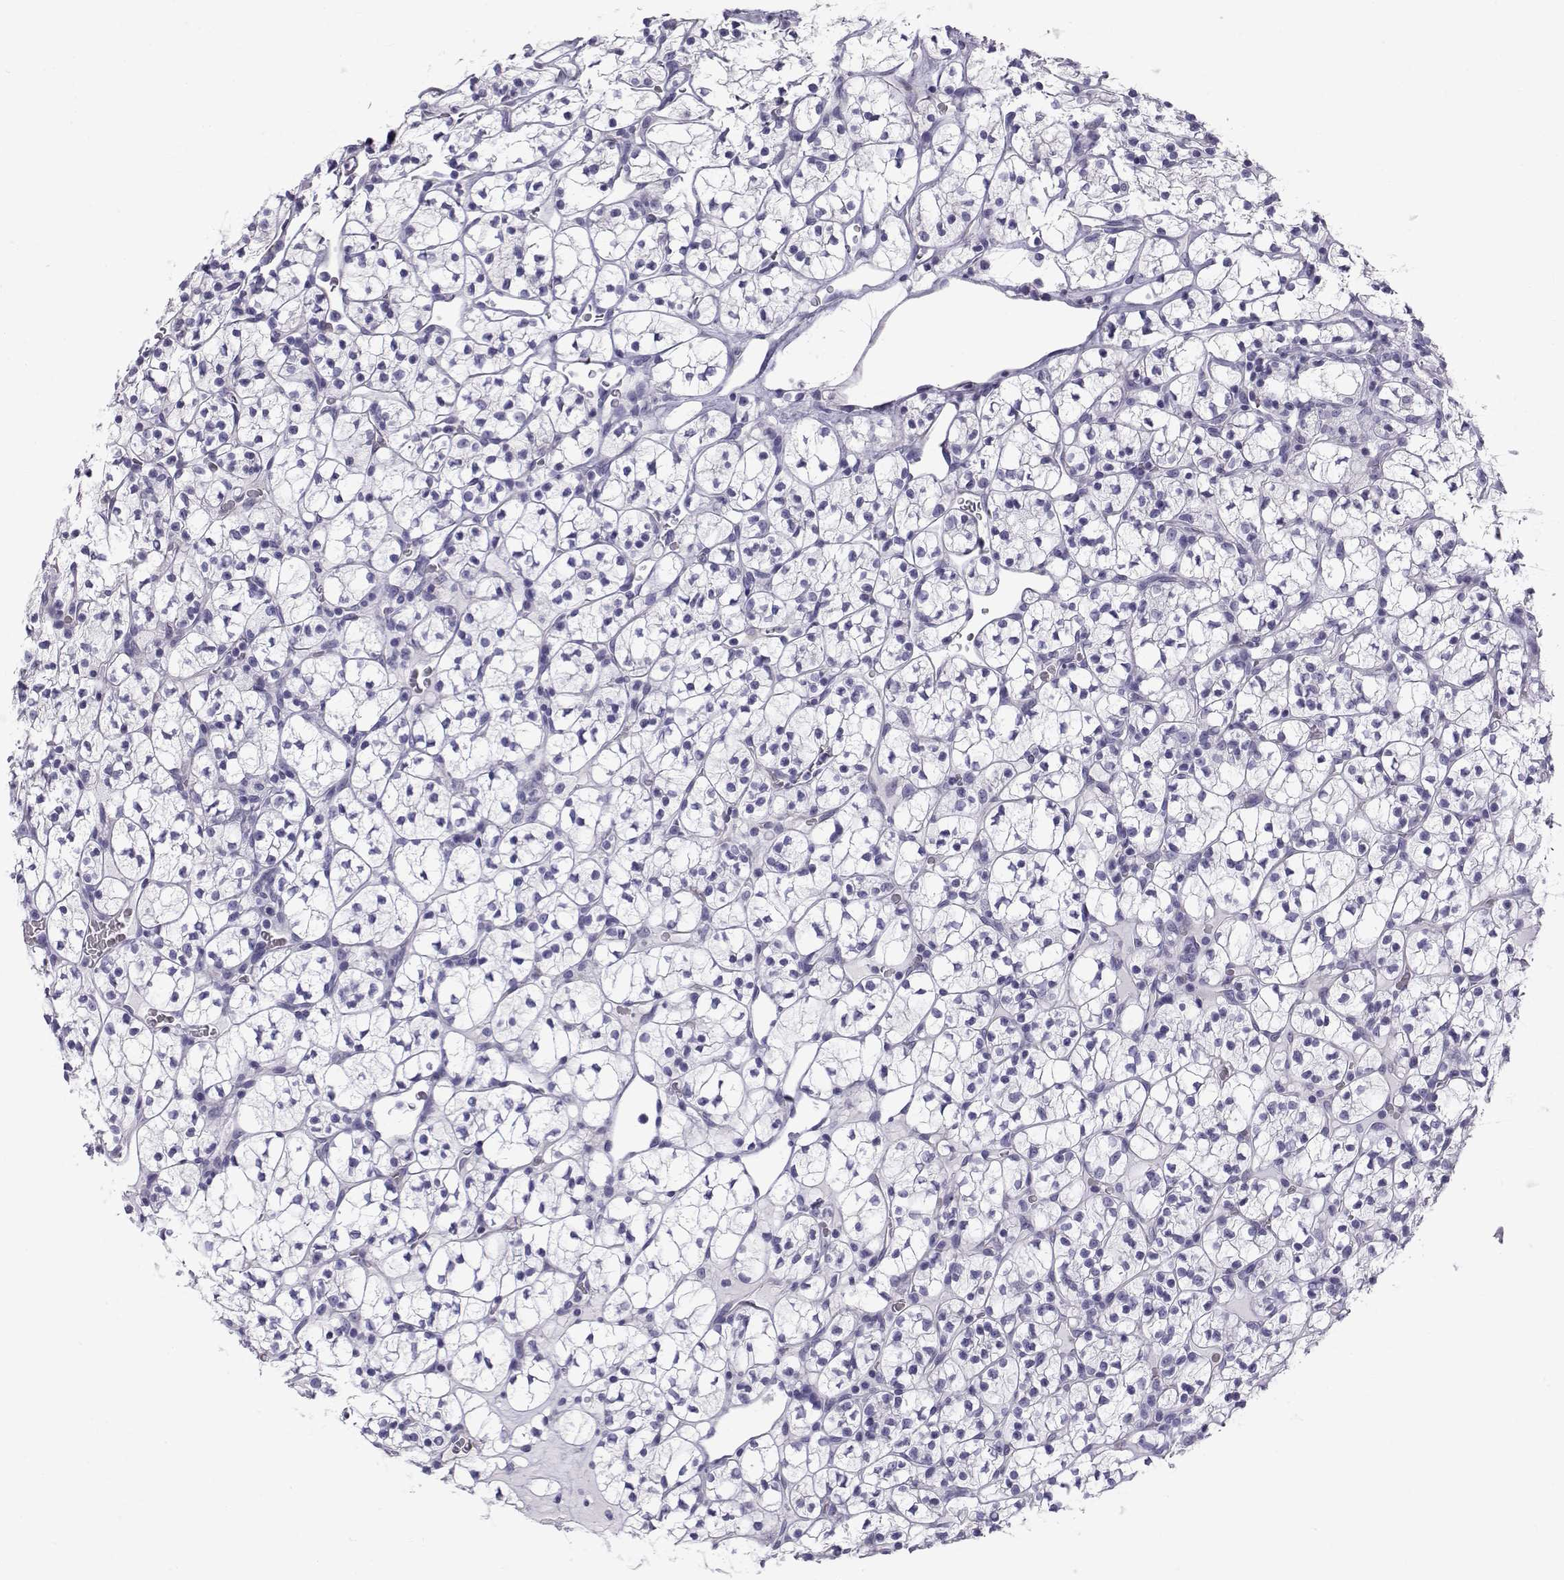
{"staining": {"intensity": "negative", "quantity": "none", "location": "none"}, "tissue": "renal cancer", "cell_type": "Tumor cells", "image_type": "cancer", "snomed": [{"axis": "morphology", "description": "Adenocarcinoma, NOS"}, {"axis": "topography", "description": "Kidney"}], "caption": "DAB immunohistochemical staining of renal cancer demonstrates no significant staining in tumor cells. The staining is performed using DAB brown chromogen with nuclei counter-stained in using hematoxylin.", "gene": "RNASE12", "patient": {"sex": "female", "age": 89}}